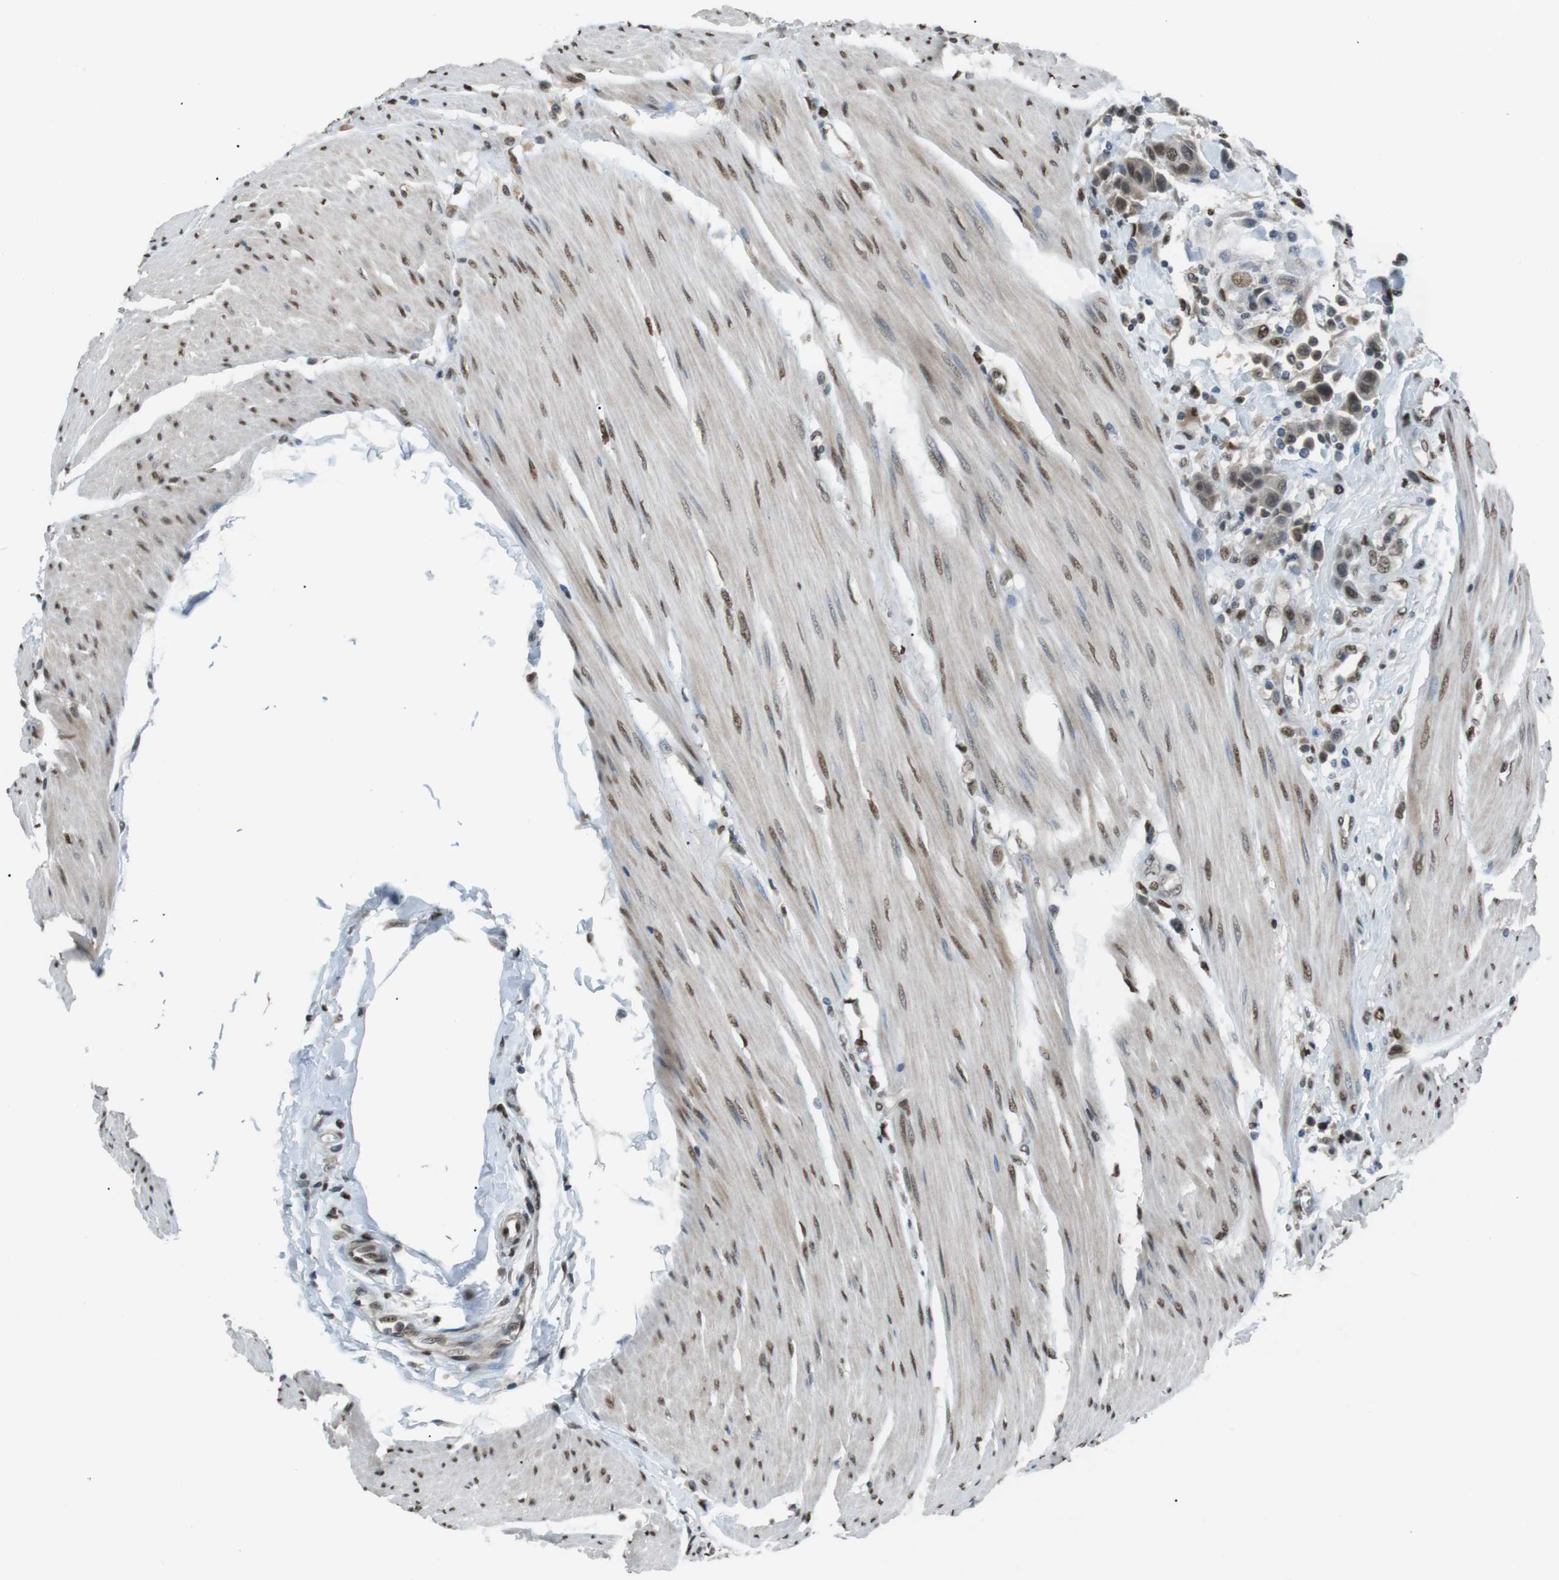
{"staining": {"intensity": "weak", "quantity": ">75%", "location": "nuclear"}, "tissue": "urothelial cancer", "cell_type": "Tumor cells", "image_type": "cancer", "snomed": [{"axis": "morphology", "description": "Urothelial carcinoma, High grade"}, {"axis": "topography", "description": "Urinary bladder"}], "caption": "Urothelial cancer was stained to show a protein in brown. There is low levels of weak nuclear expression in approximately >75% of tumor cells.", "gene": "SRPK2", "patient": {"sex": "male", "age": 50}}